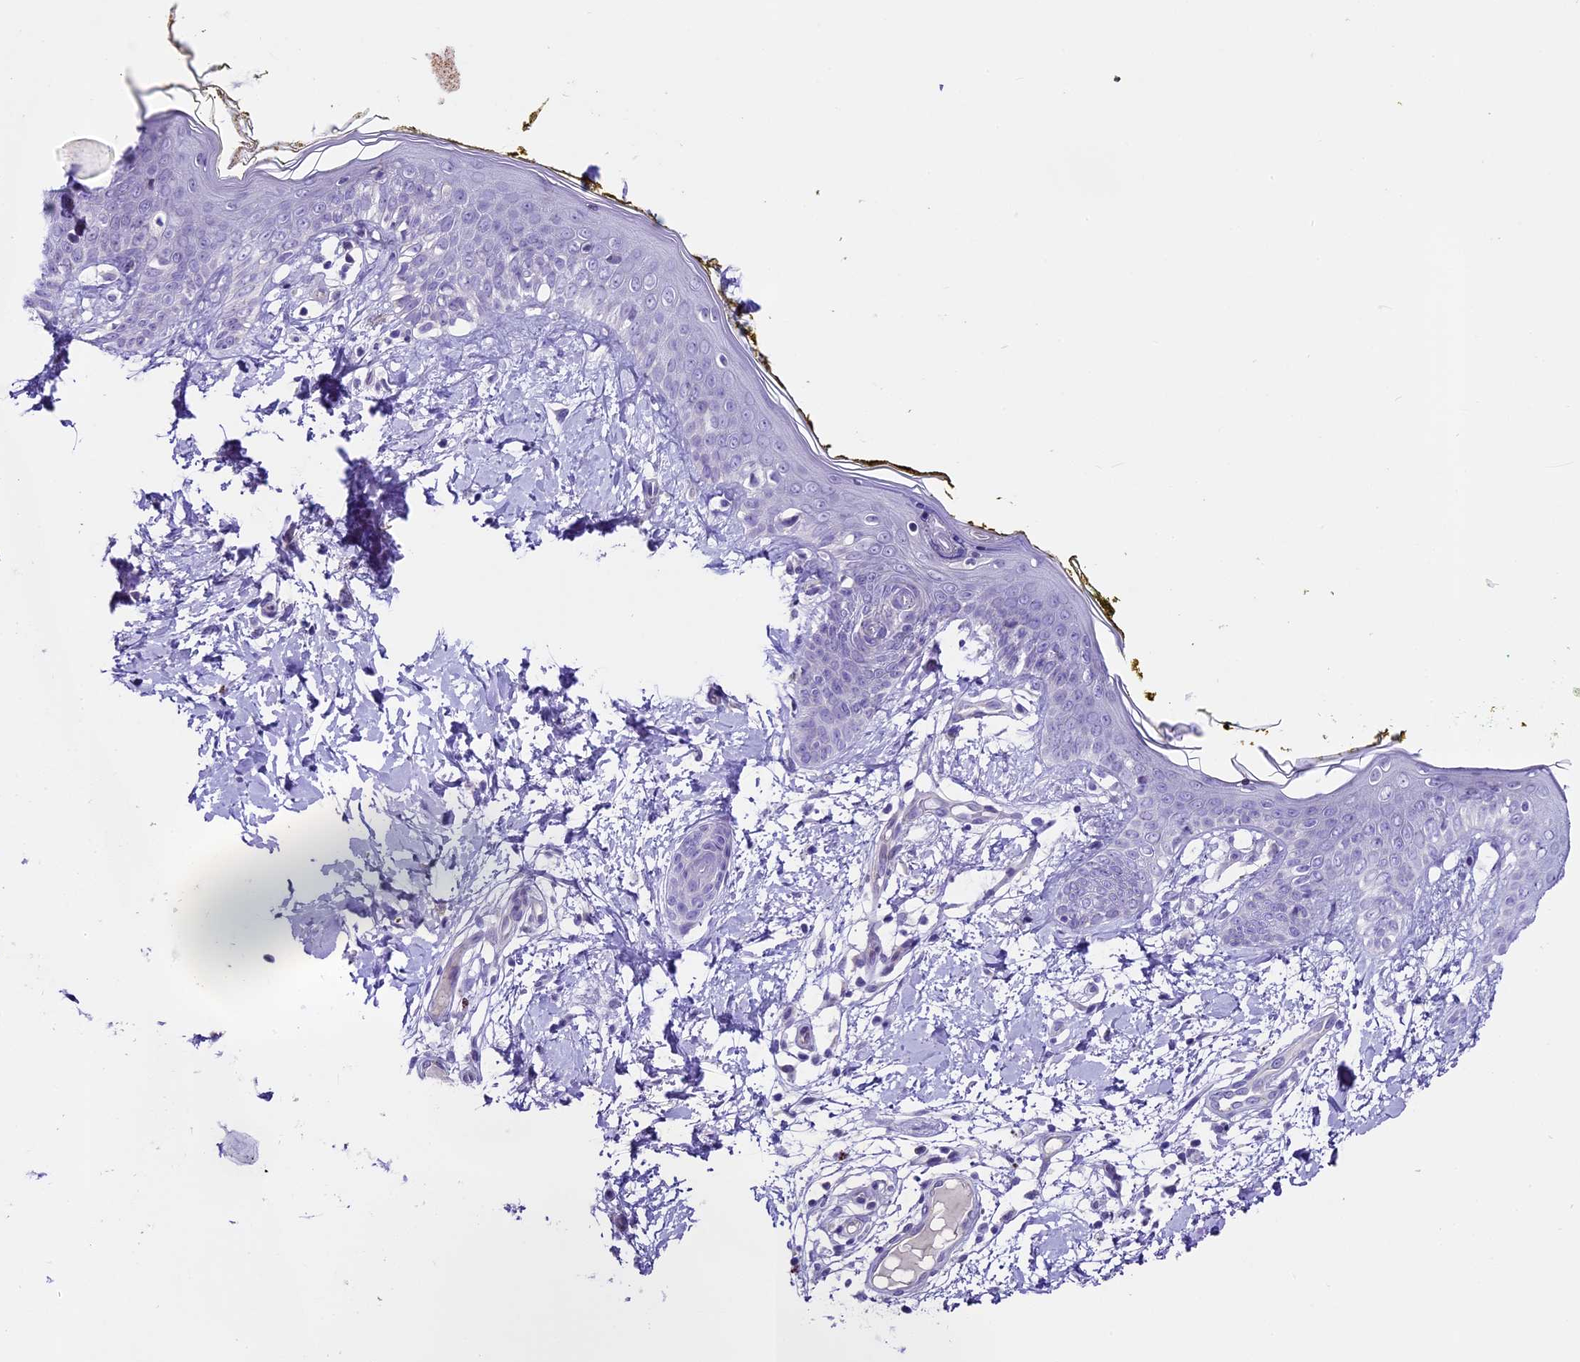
{"staining": {"intensity": "negative", "quantity": "none", "location": "none"}, "tissue": "skin", "cell_type": "Fibroblasts", "image_type": "normal", "snomed": [{"axis": "morphology", "description": "Normal tissue, NOS"}, {"axis": "topography", "description": "Skin"}], "caption": "Unremarkable skin was stained to show a protein in brown. There is no significant staining in fibroblasts. (DAB (3,3'-diaminobenzidine) IHC, high magnification).", "gene": "PRR15", "patient": {"sex": "female", "age": 34}}